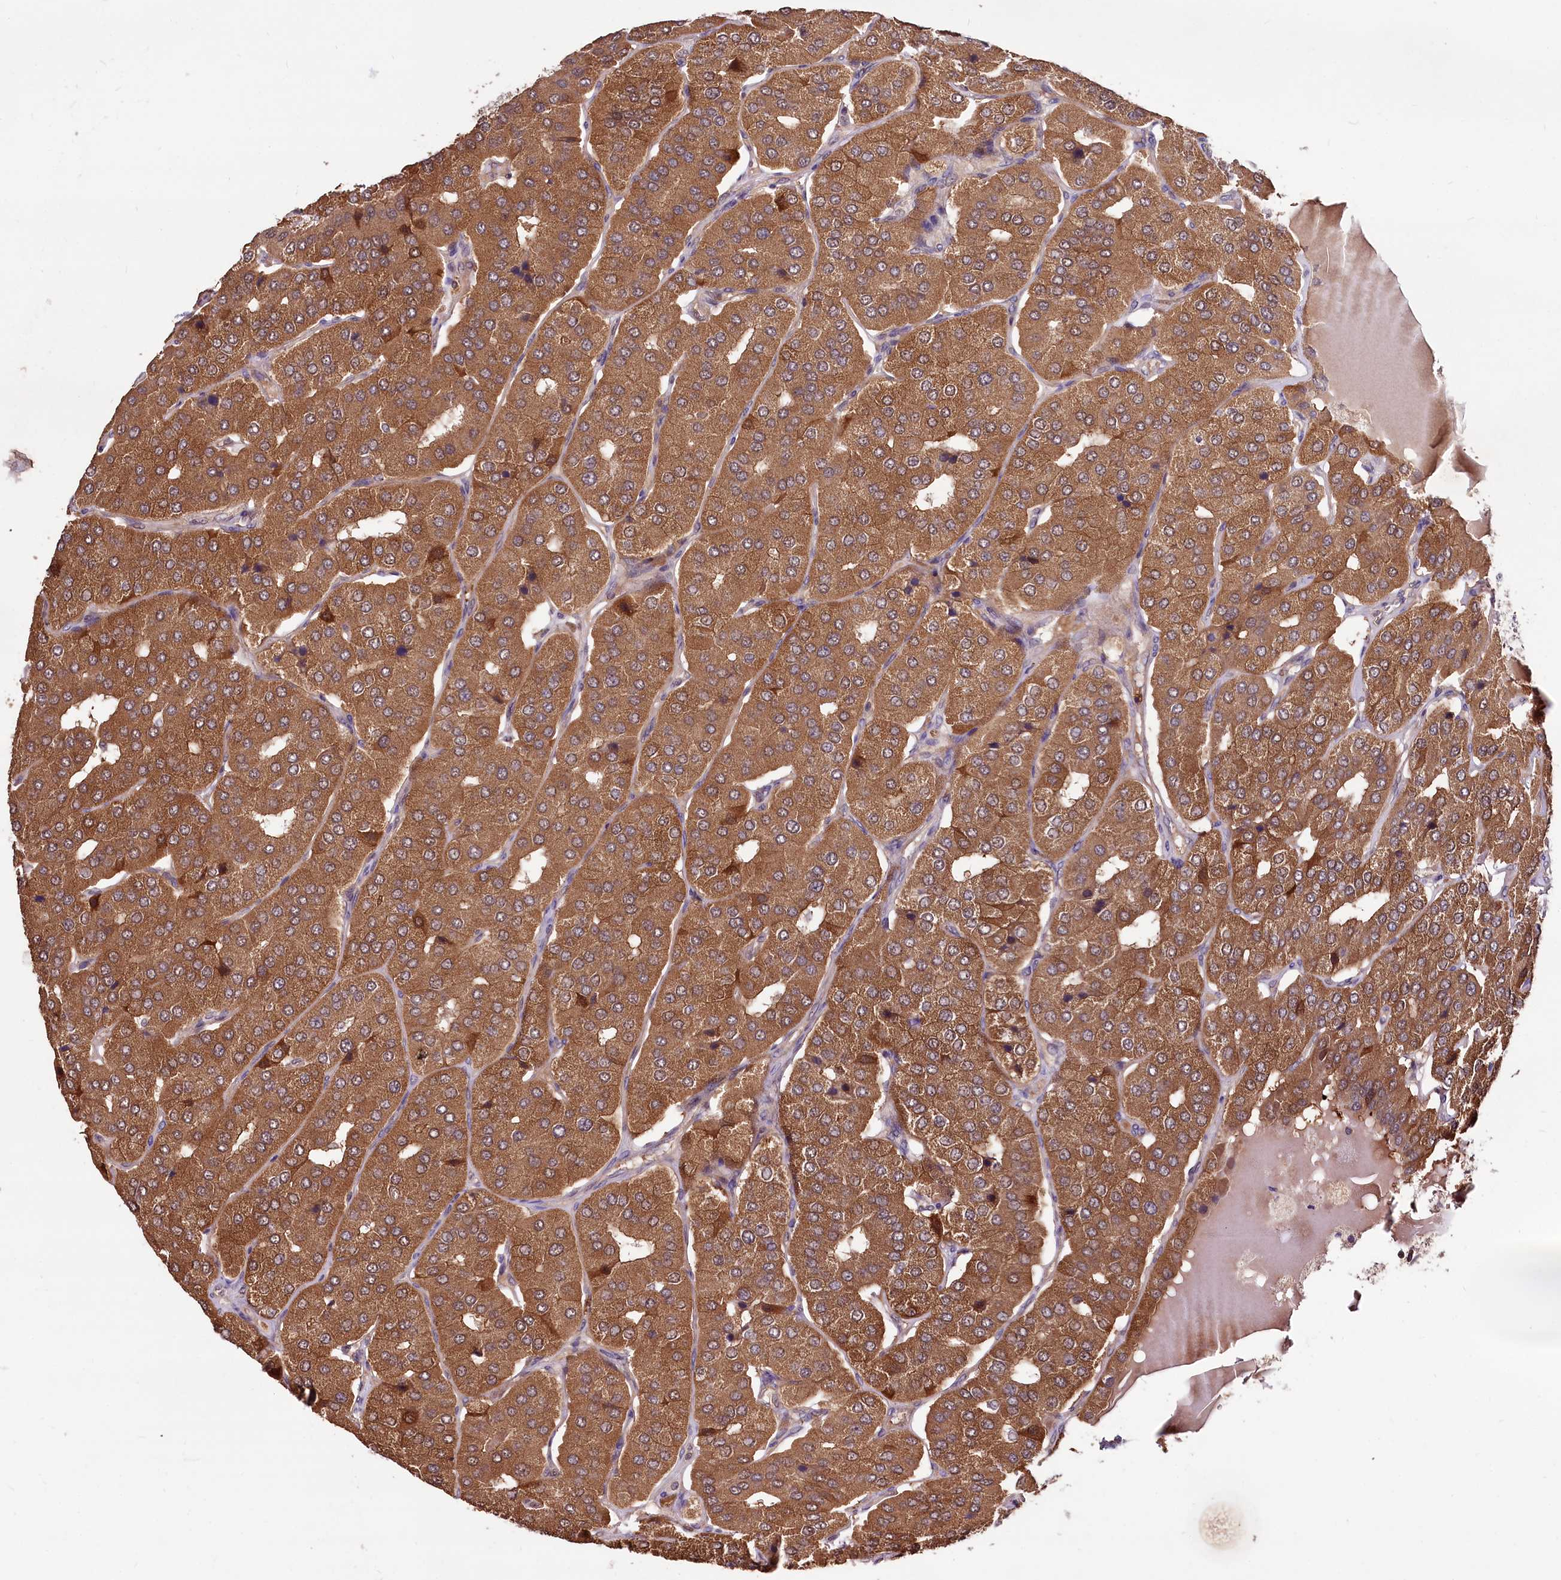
{"staining": {"intensity": "moderate", "quantity": ">75%", "location": "cytoplasmic/membranous"}, "tissue": "parathyroid gland", "cell_type": "Glandular cells", "image_type": "normal", "snomed": [{"axis": "morphology", "description": "Normal tissue, NOS"}, {"axis": "morphology", "description": "Adenoma, NOS"}, {"axis": "topography", "description": "Parathyroid gland"}], "caption": "Human parathyroid gland stained with a brown dye displays moderate cytoplasmic/membranous positive staining in about >75% of glandular cells.", "gene": "KLRB1", "patient": {"sex": "female", "age": 86}}